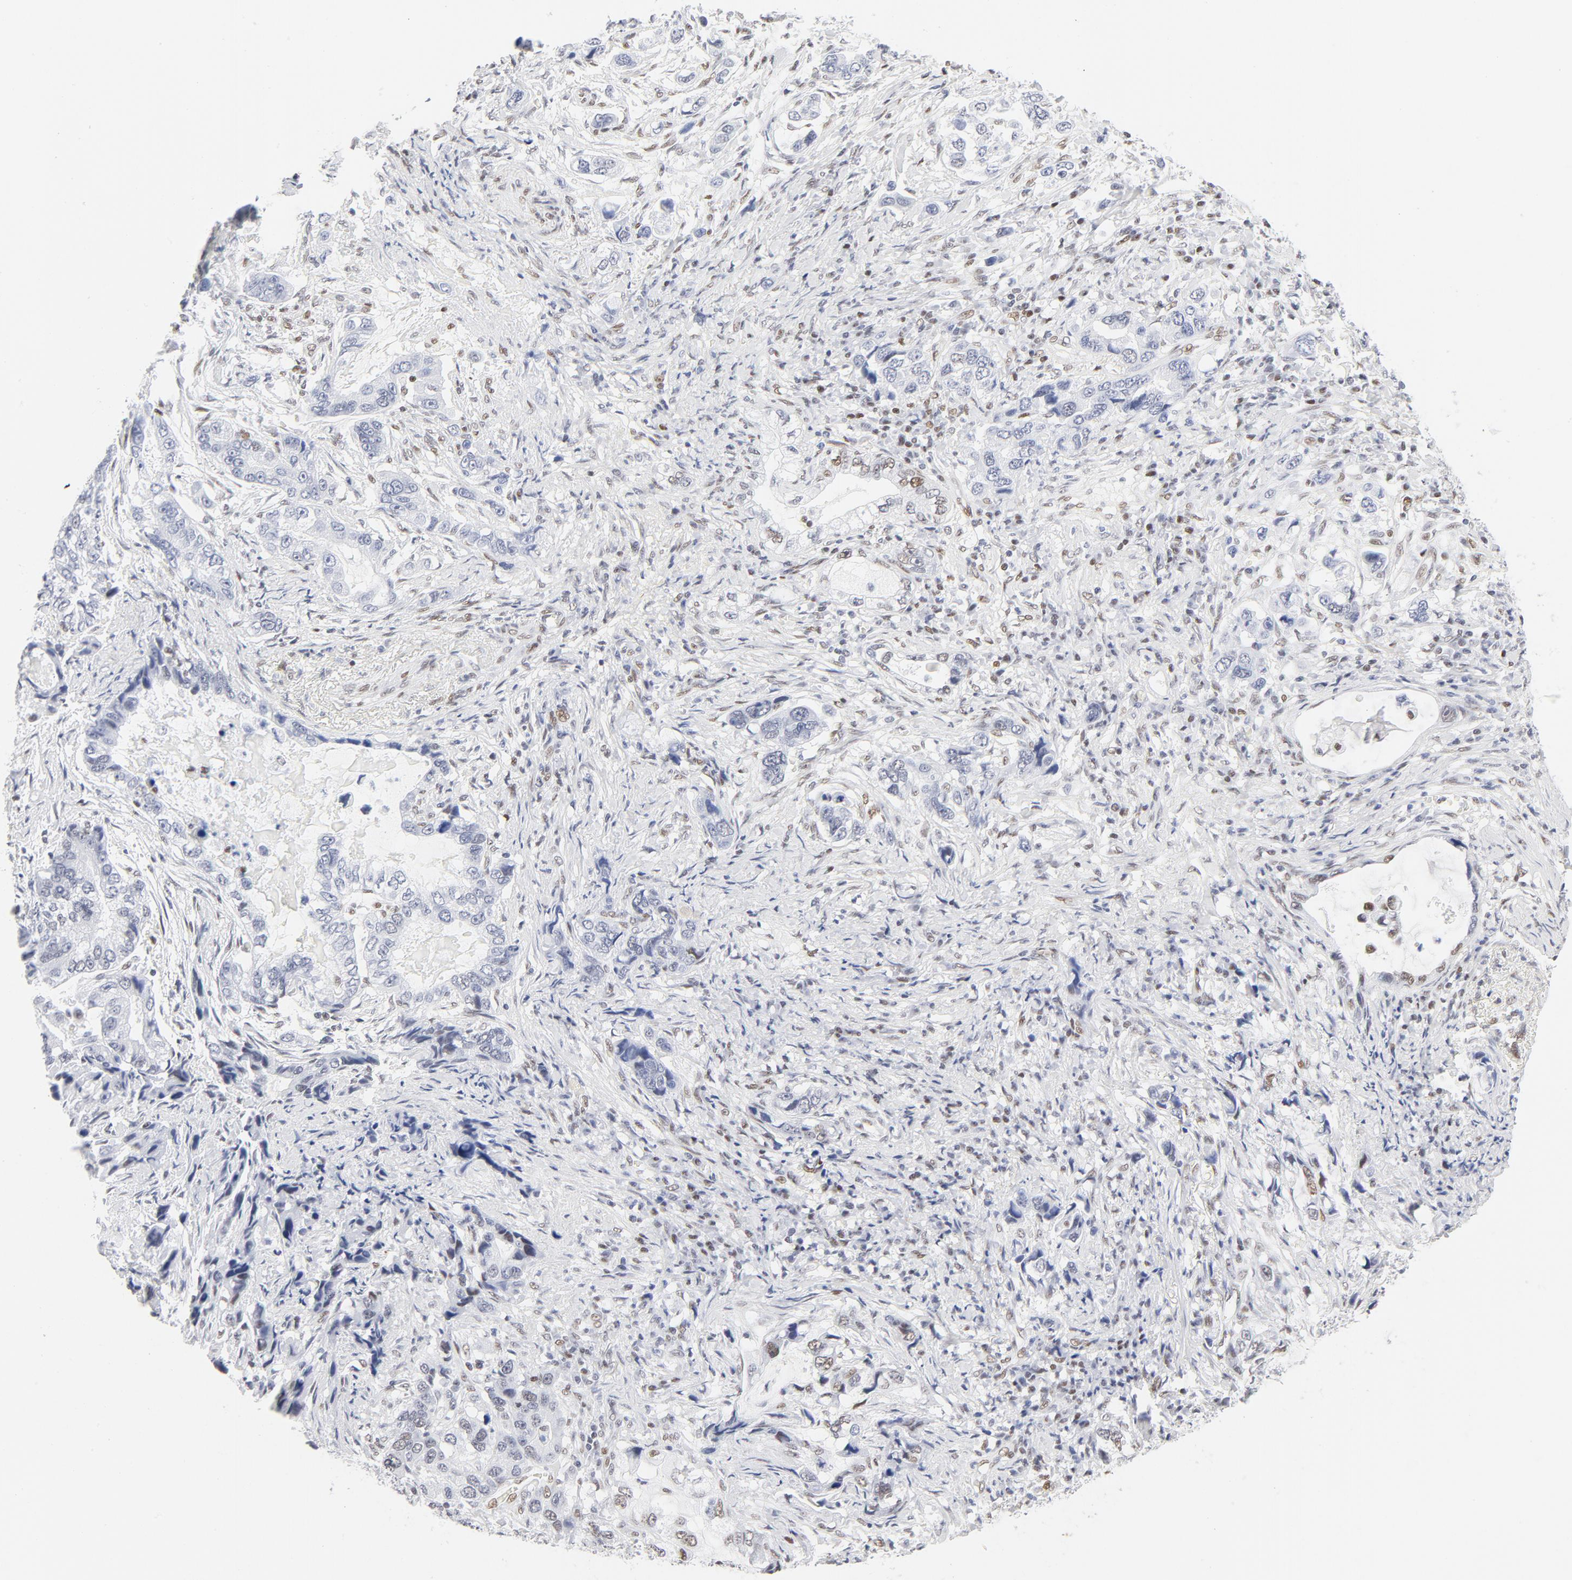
{"staining": {"intensity": "weak", "quantity": "<25%", "location": "nuclear"}, "tissue": "stomach cancer", "cell_type": "Tumor cells", "image_type": "cancer", "snomed": [{"axis": "morphology", "description": "Adenocarcinoma, NOS"}, {"axis": "topography", "description": "Stomach, lower"}], "caption": "Immunohistochemistry (IHC) of stomach cancer exhibits no positivity in tumor cells.", "gene": "ATF2", "patient": {"sex": "female", "age": 93}}